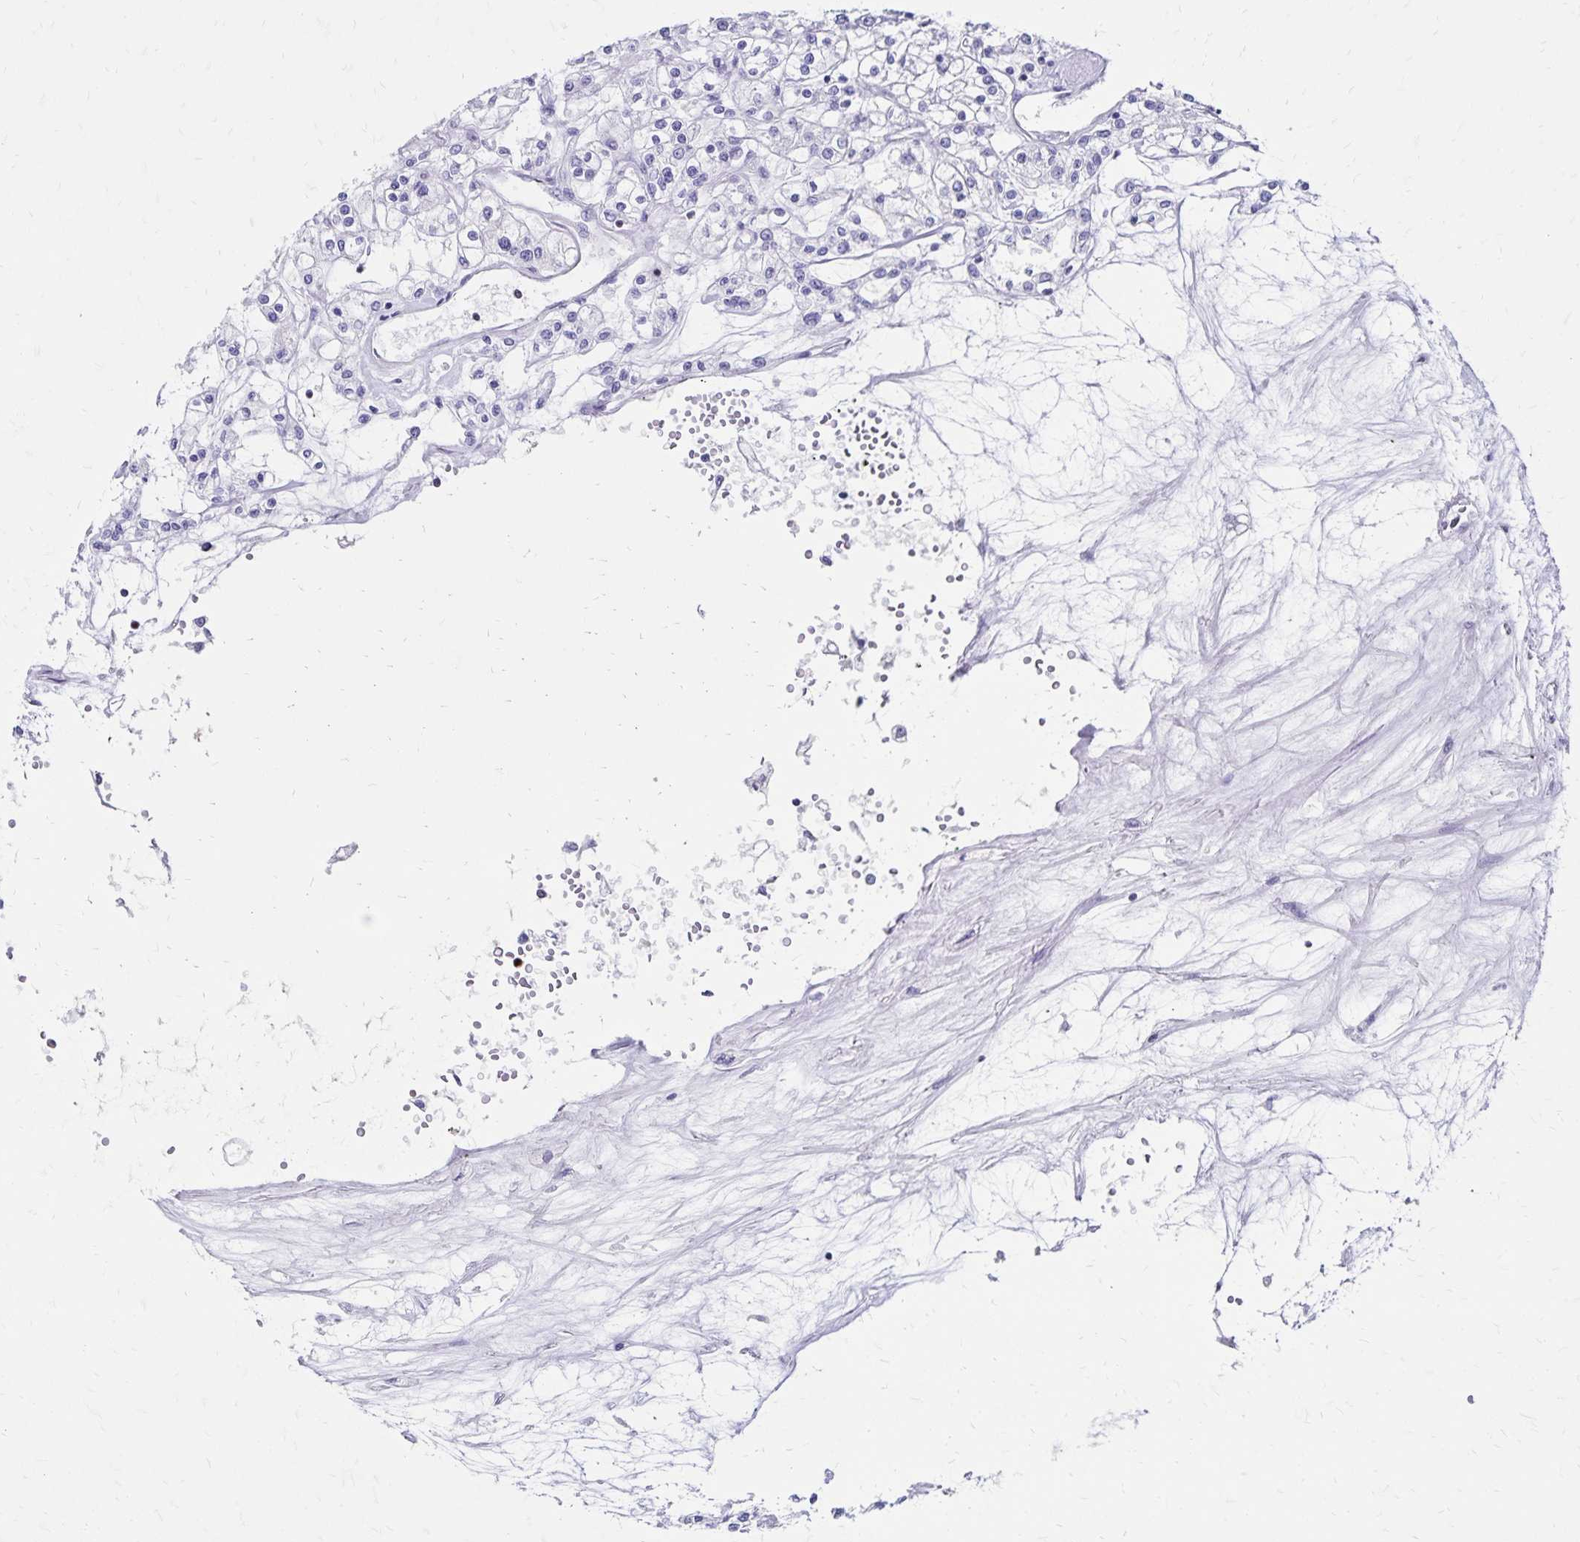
{"staining": {"intensity": "negative", "quantity": "none", "location": "none"}, "tissue": "renal cancer", "cell_type": "Tumor cells", "image_type": "cancer", "snomed": [{"axis": "morphology", "description": "Adenocarcinoma, NOS"}, {"axis": "topography", "description": "Kidney"}], "caption": "A photomicrograph of human adenocarcinoma (renal) is negative for staining in tumor cells. Brightfield microscopy of IHC stained with DAB (3,3'-diaminobenzidine) (brown) and hematoxylin (blue), captured at high magnification.", "gene": "IKZF1", "patient": {"sex": "female", "age": 59}}